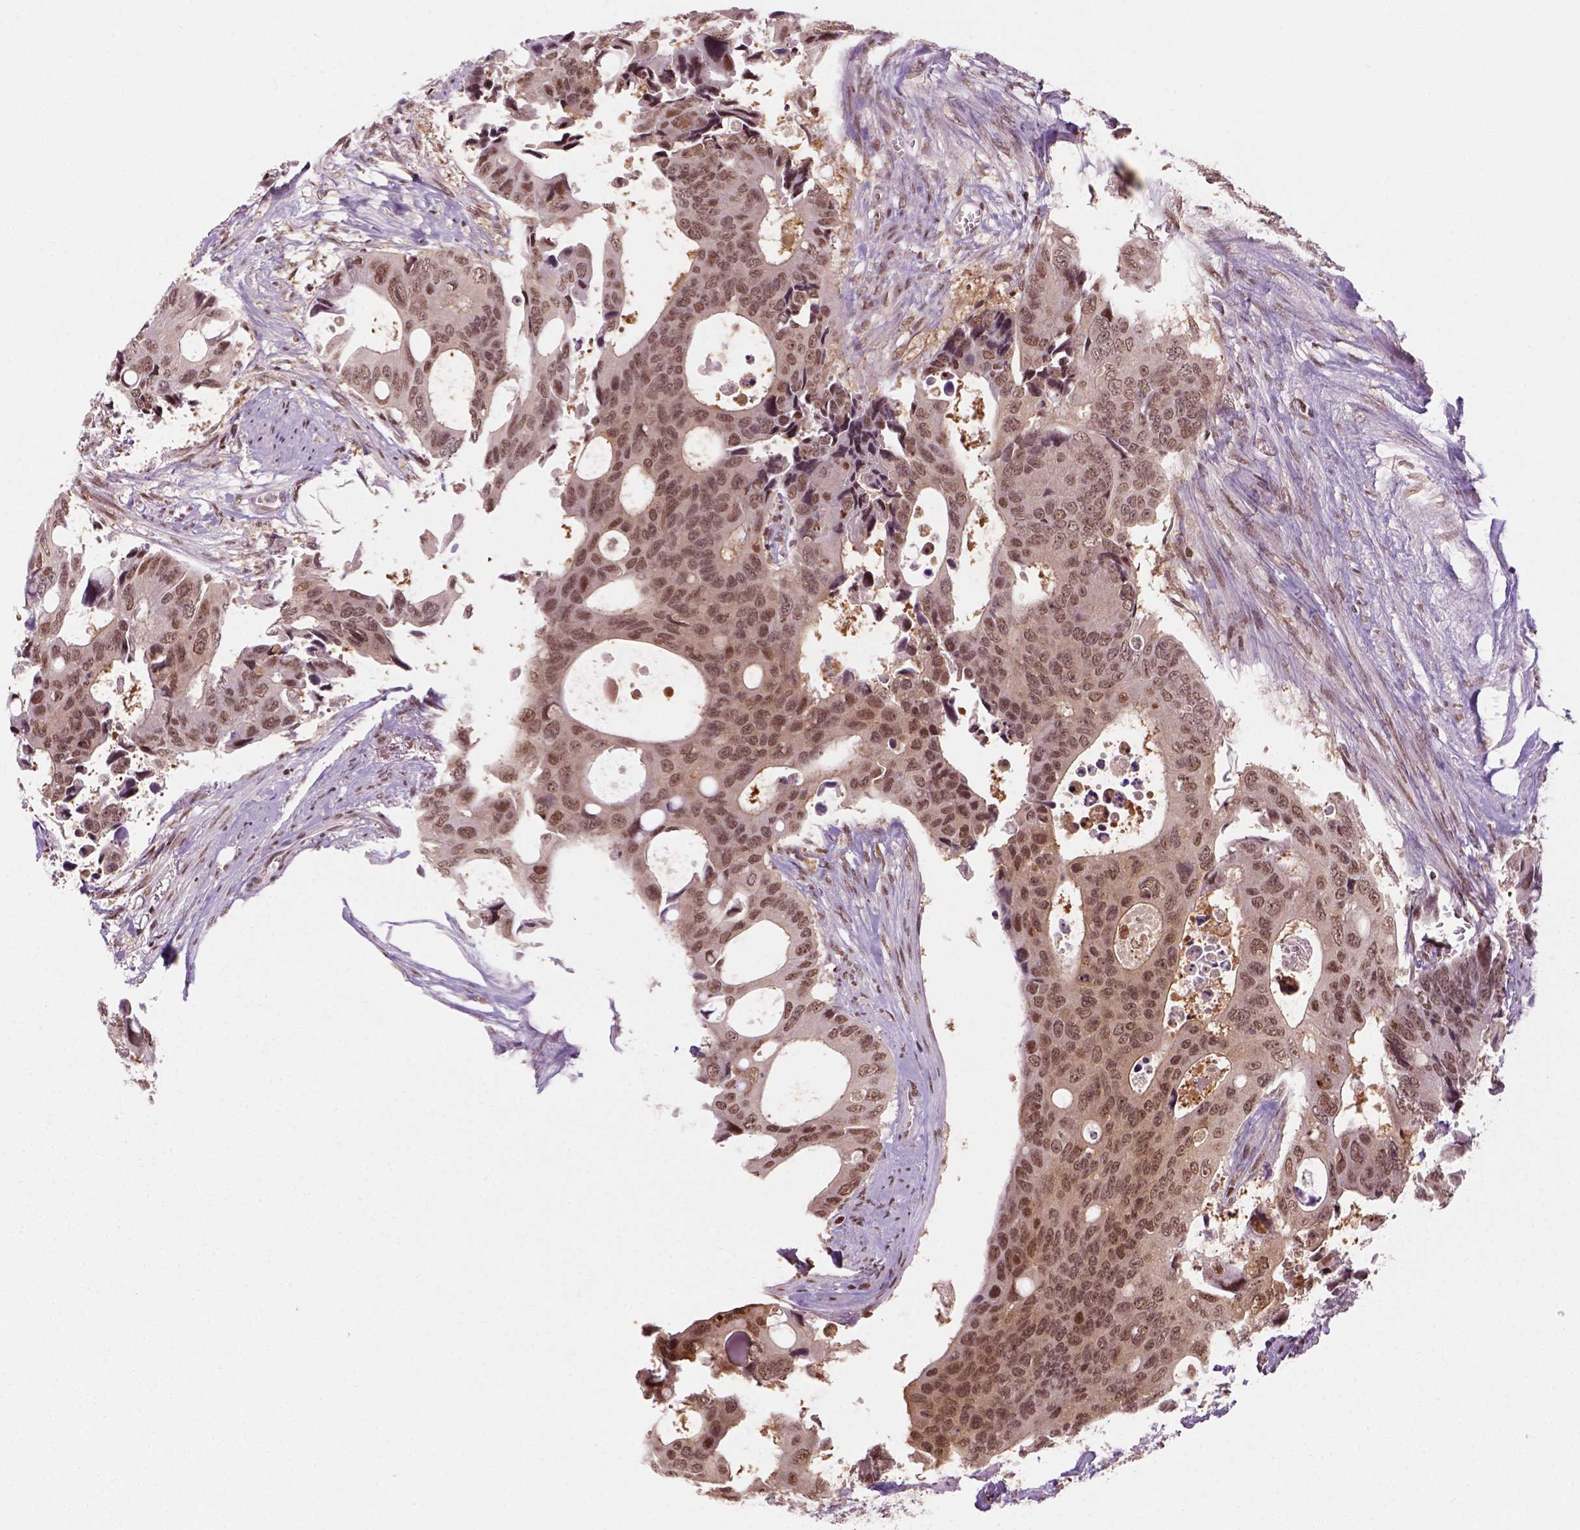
{"staining": {"intensity": "moderate", "quantity": ">75%", "location": "cytoplasmic/membranous,nuclear"}, "tissue": "colorectal cancer", "cell_type": "Tumor cells", "image_type": "cancer", "snomed": [{"axis": "morphology", "description": "Adenocarcinoma, NOS"}, {"axis": "topography", "description": "Rectum"}], "caption": "Brown immunohistochemical staining in human colorectal cancer (adenocarcinoma) shows moderate cytoplasmic/membranous and nuclear positivity in about >75% of tumor cells.", "gene": "GOT1", "patient": {"sex": "male", "age": 76}}